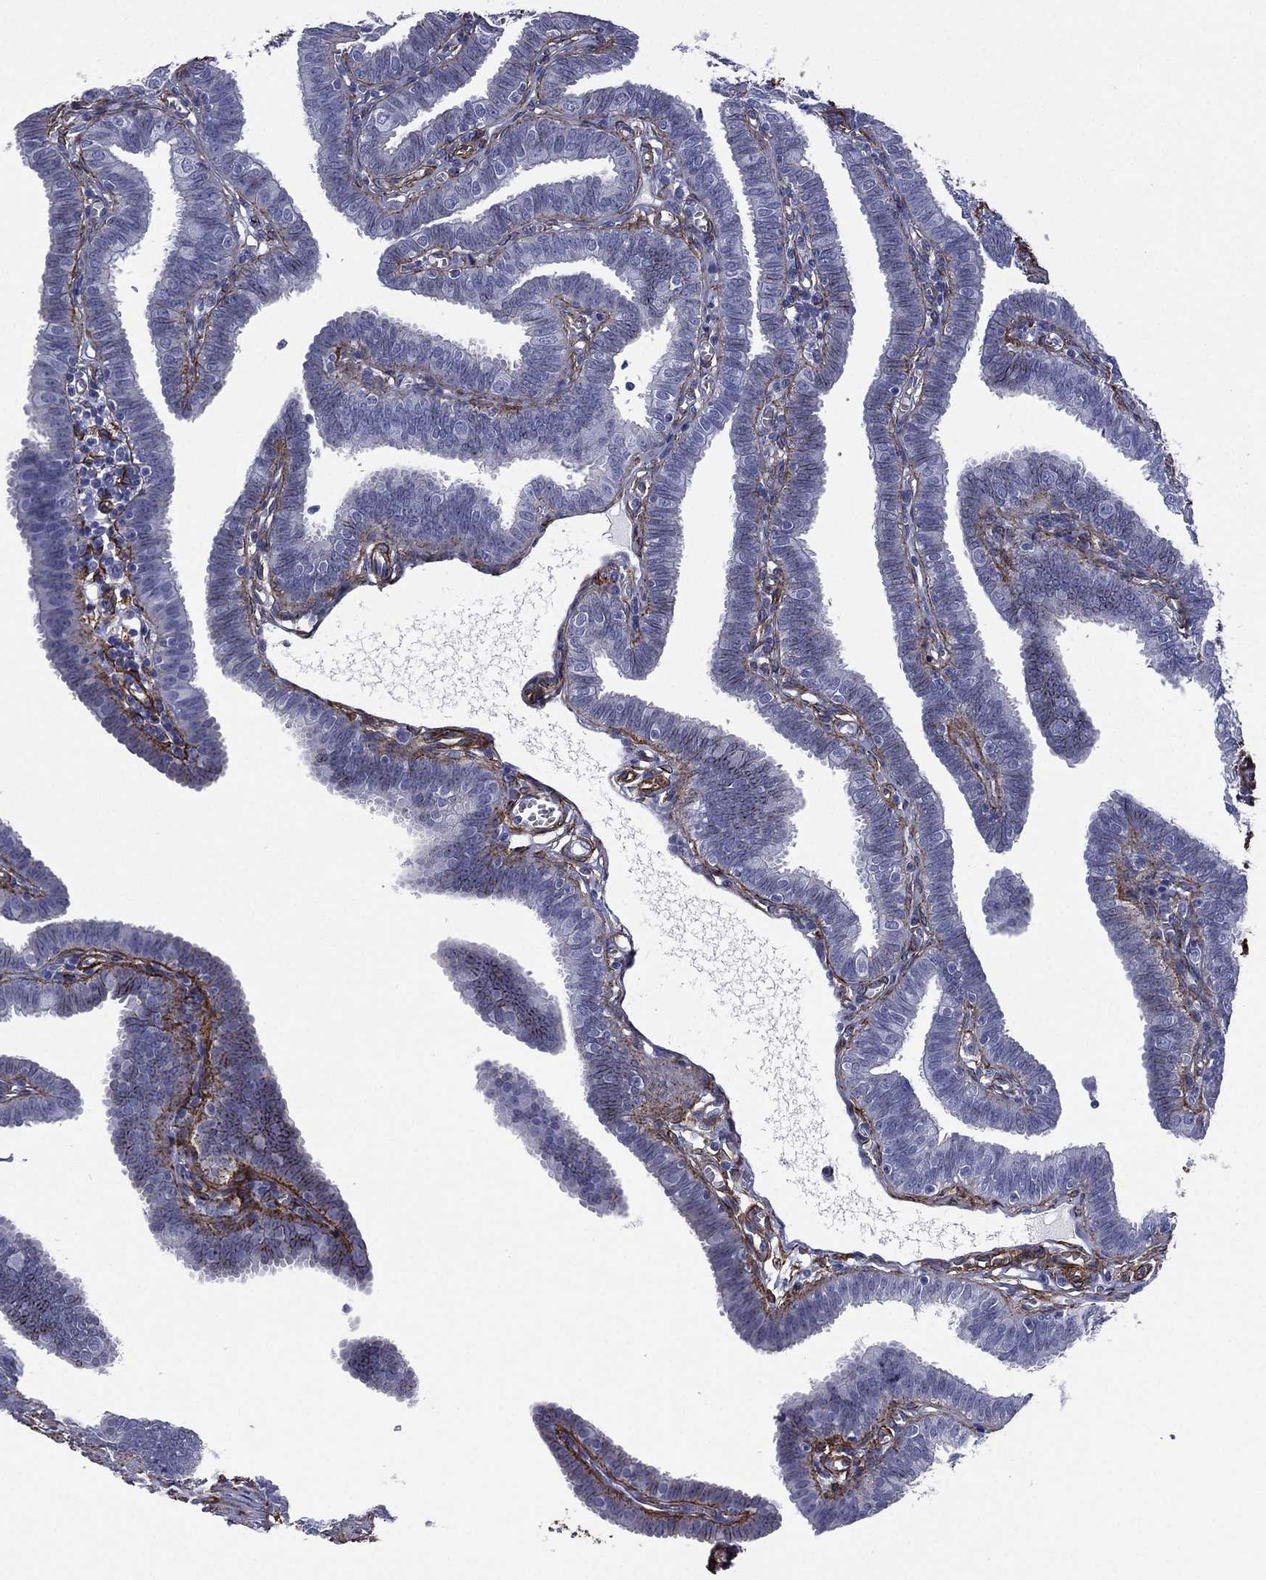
{"staining": {"intensity": "negative", "quantity": "none", "location": "none"}, "tissue": "fallopian tube", "cell_type": "Glandular cells", "image_type": "normal", "snomed": [{"axis": "morphology", "description": "Normal tissue, NOS"}, {"axis": "topography", "description": "Fallopian tube"}], "caption": "A high-resolution photomicrograph shows immunohistochemistry (IHC) staining of benign fallopian tube, which shows no significant expression in glandular cells. (DAB (3,3'-diaminobenzidine) immunohistochemistry visualized using brightfield microscopy, high magnification).", "gene": "CAVIN3", "patient": {"sex": "female", "age": 25}}